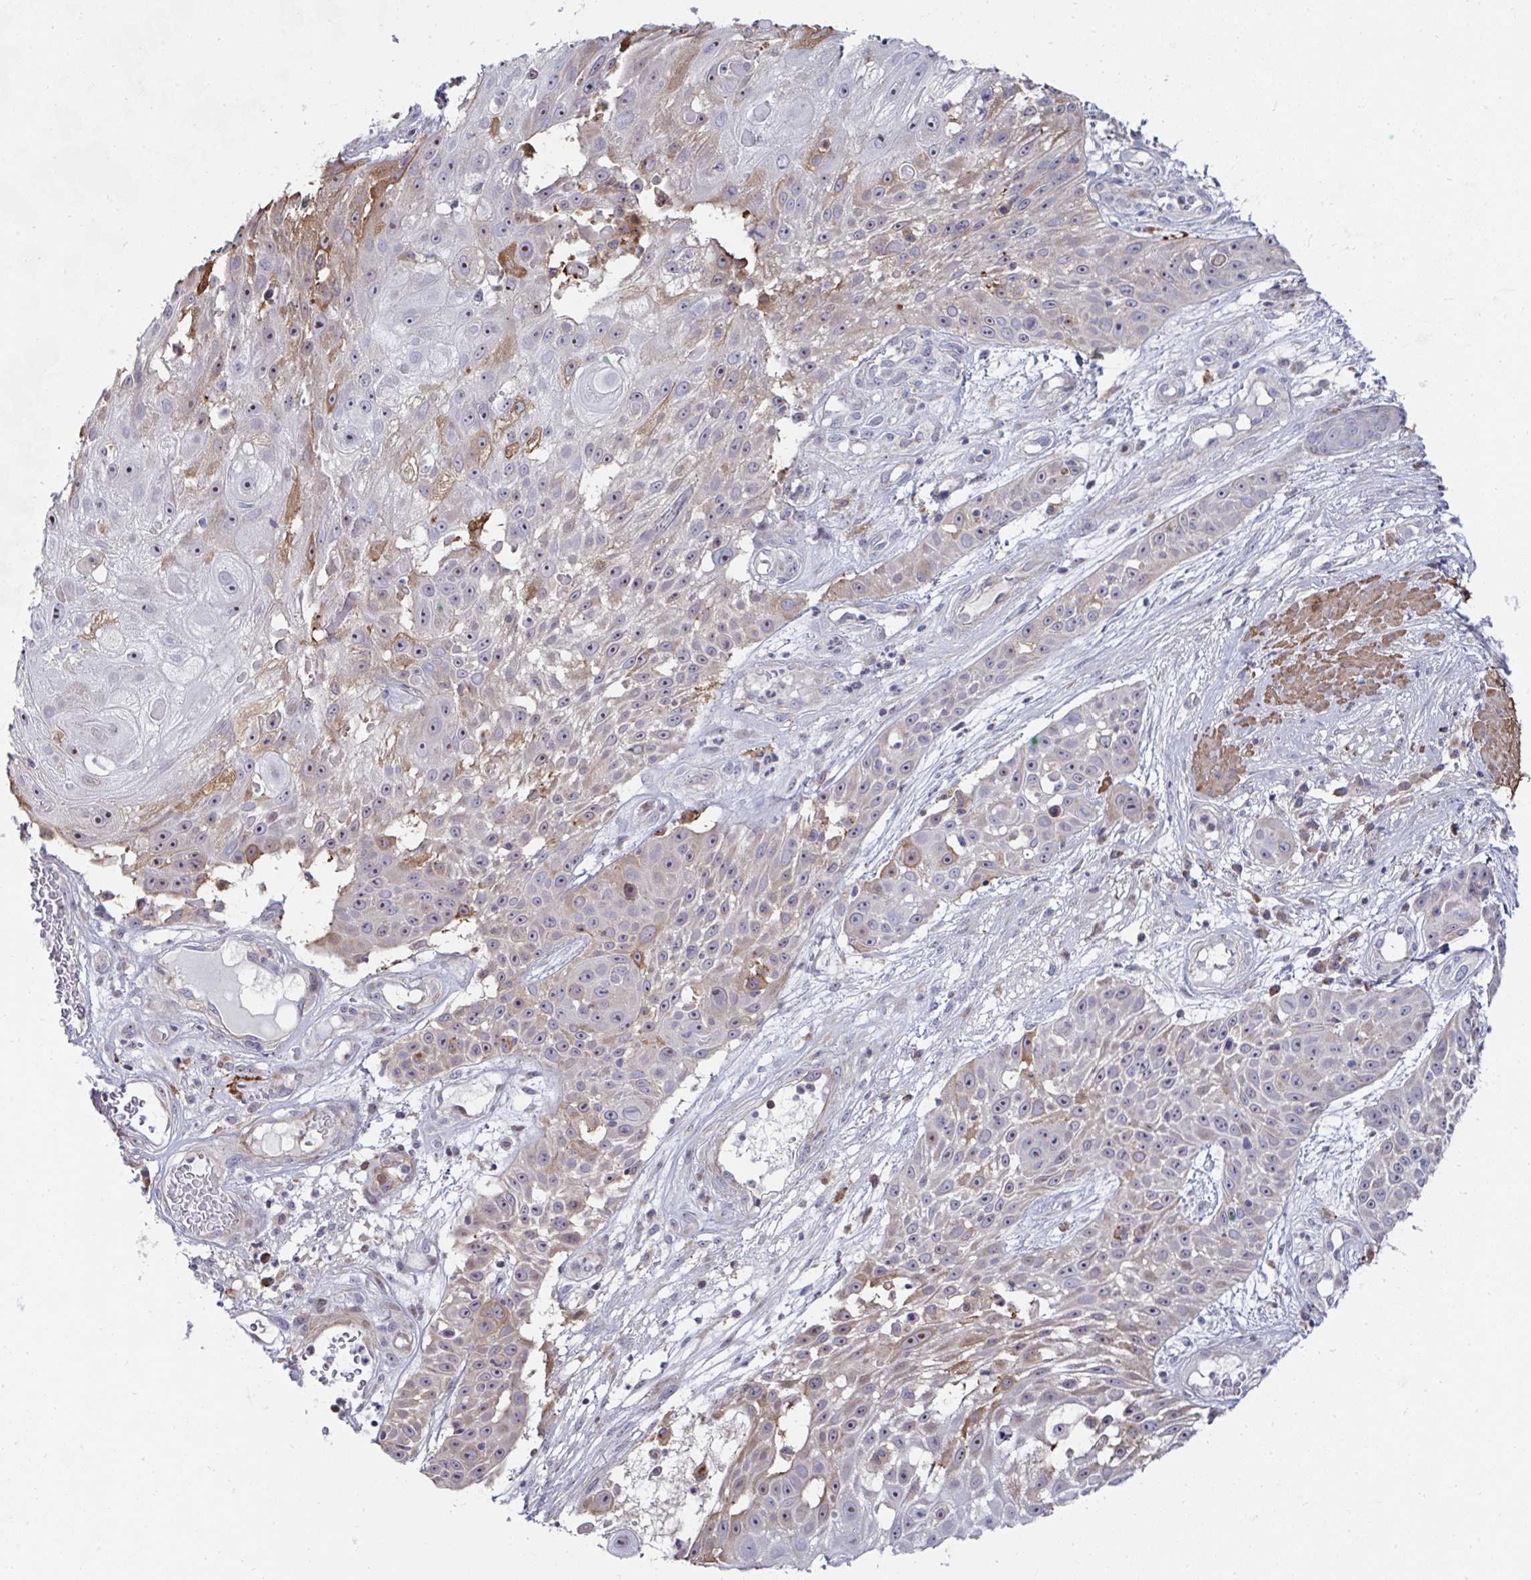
{"staining": {"intensity": "weak", "quantity": "25%-75%", "location": "cytoplasmic/membranous,nuclear"}, "tissue": "skin cancer", "cell_type": "Tumor cells", "image_type": "cancer", "snomed": [{"axis": "morphology", "description": "Squamous cell carcinoma, NOS"}, {"axis": "topography", "description": "Skin"}], "caption": "Human skin cancer (squamous cell carcinoma) stained with a brown dye shows weak cytoplasmic/membranous and nuclear positive positivity in about 25%-75% of tumor cells.", "gene": "FBXL13", "patient": {"sex": "female", "age": 86}}